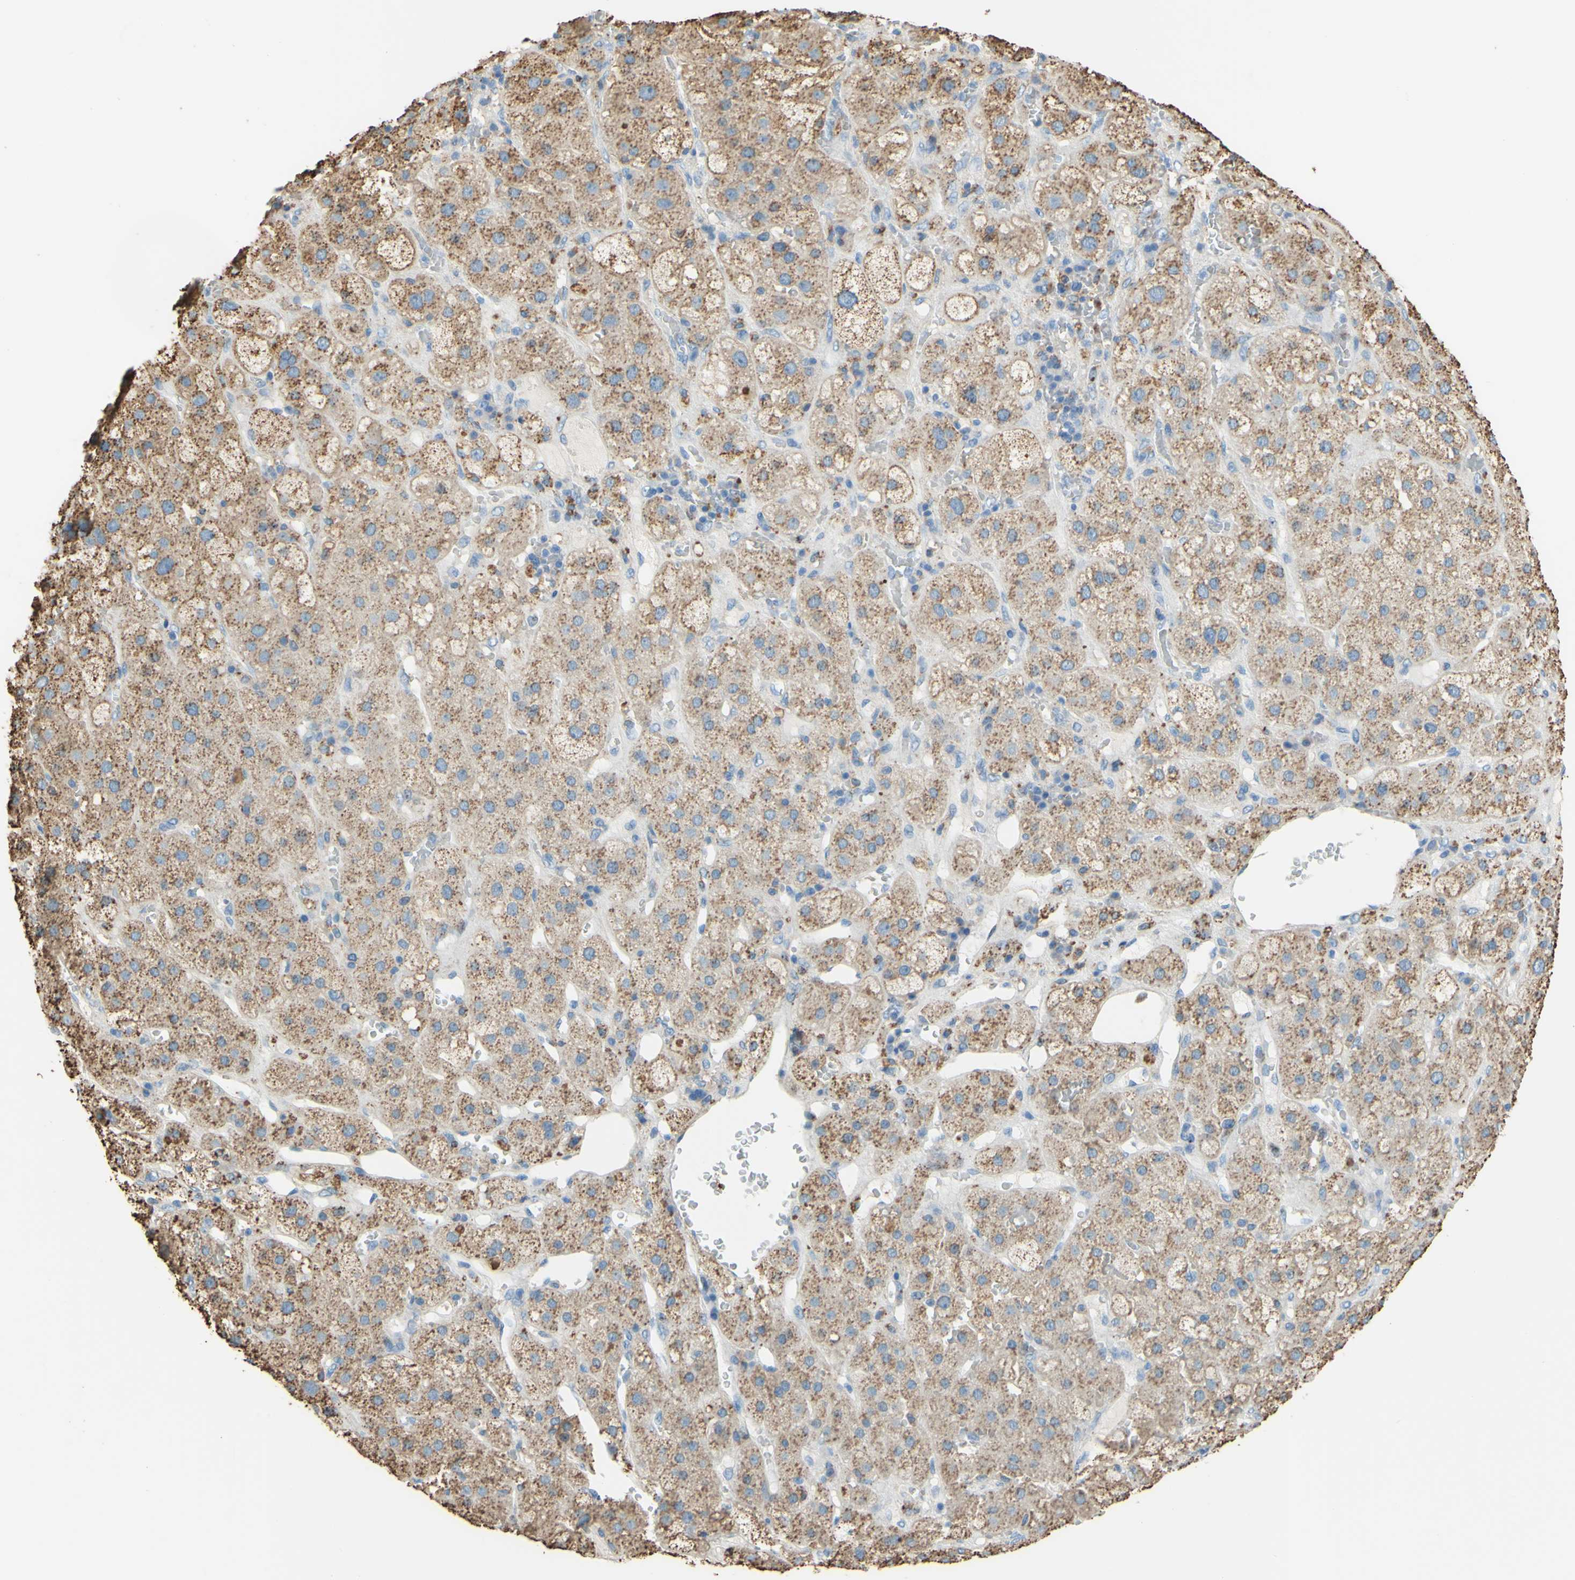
{"staining": {"intensity": "weak", "quantity": ">75%", "location": "cytoplasmic/membranous"}, "tissue": "adrenal gland", "cell_type": "Glandular cells", "image_type": "normal", "snomed": [{"axis": "morphology", "description": "Normal tissue, NOS"}, {"axis": "topography", "description": "Adrenal gland"}], "caption": "This is a micrograph of immunohistochemistry (IHC) staining of unremarkable adrenal gland, which shows weak expression in the cytoplasmic/membranous of glandular cells.", "gene": "CTSD", "patient": {"sex": "female", "age": 47}}